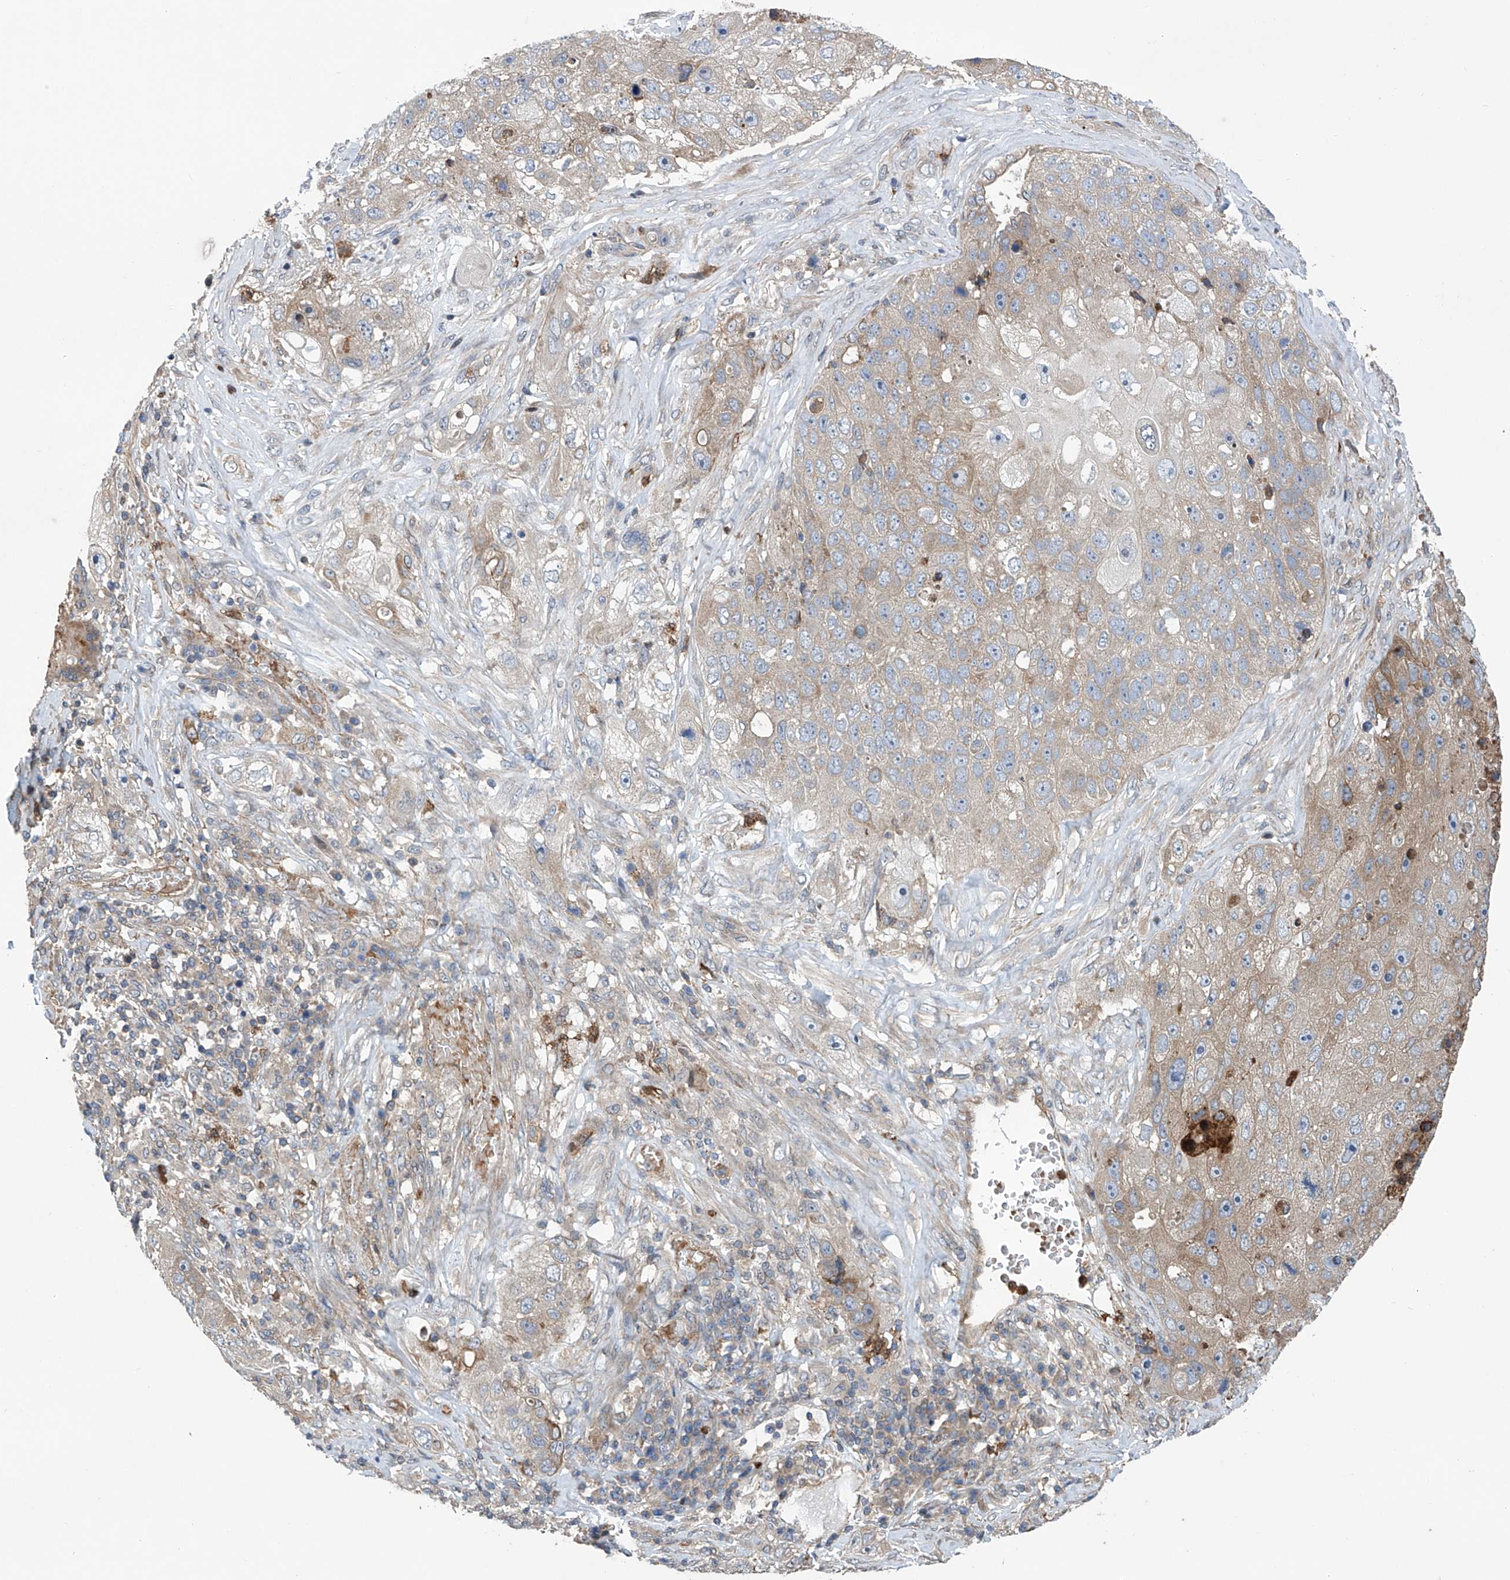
{"staining": {"intensity": "negative", "quantity": "none", "location": "none"}, "tissue": "lung cancer", "cell_type": "Tumor cells", "image_type": "cancer", "snomed": [{"axis": "morphology", "description": "Squamous cell carcinoma, NOS"}, {"axis": "topography", "description": "Lung"}], "caption": "Lung cancer (squamous cell carcinoma) was stained to show a protein in brown. There is no significant expression in tumor cells.", "gene": "EIF2D", "patient": {"sex": "male", "age": 61}}